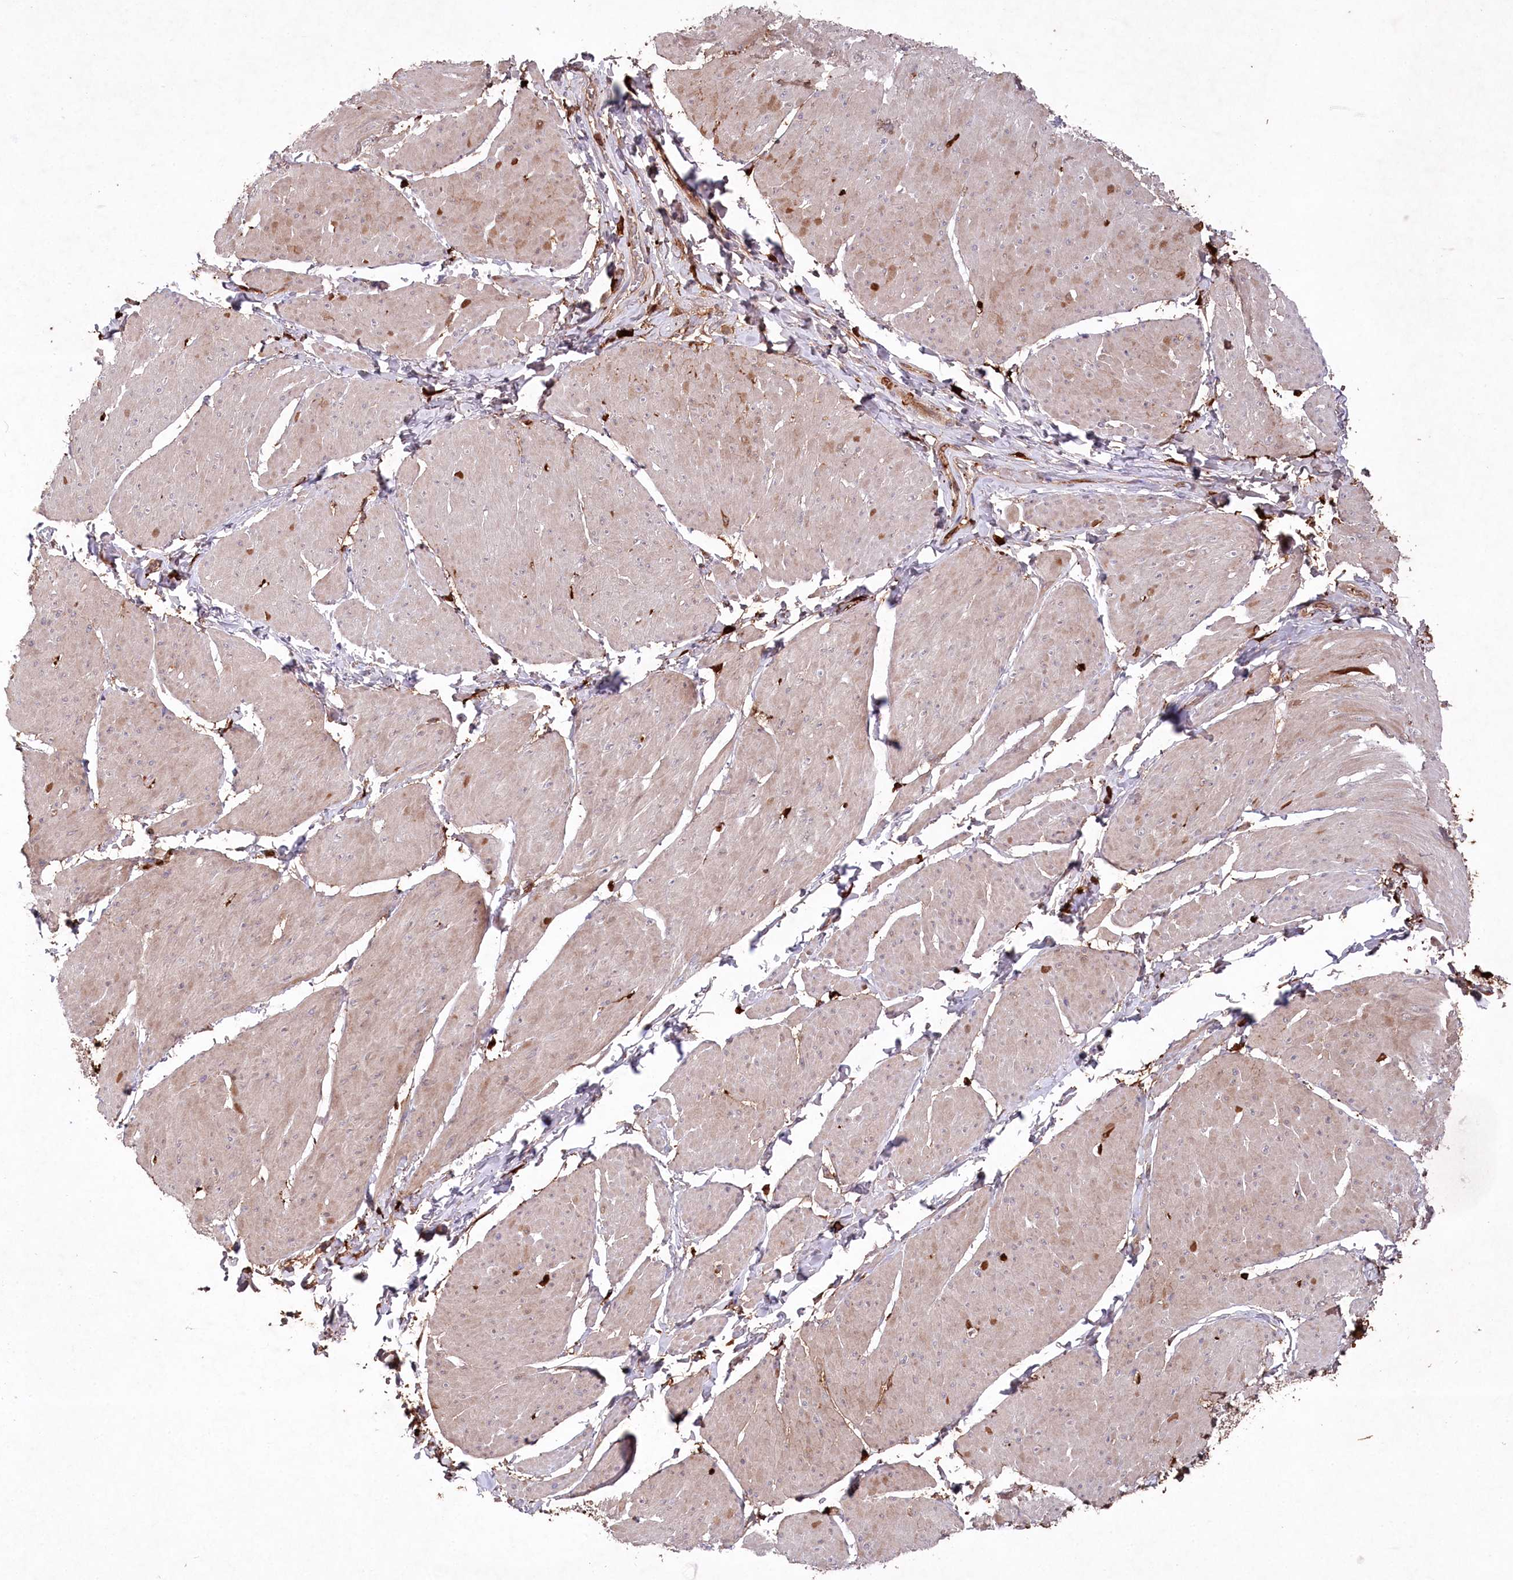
{"staining": {"intensity": "weak", "quantity": ">75%", "location": "cytoplasmic/membranous"}, "tissue": "smooth muscle", "cell_type": "Smooth muscle cells", "image_type": "normal", "snomed": [{"axis": "morphology", "description": "Urothelial carcinoma, High grade"}, {"axis": "topography", "description": "Urinary bladder"}], "caption": "The immunohistochemical stain shows weak cytoplasmic/membranous positivity in smooth muscle cells of normal smooth muscle. Nuclei are stained in blue.", "gene": "PPP1R21", "patient": {"sex": "male", "age": 46}}